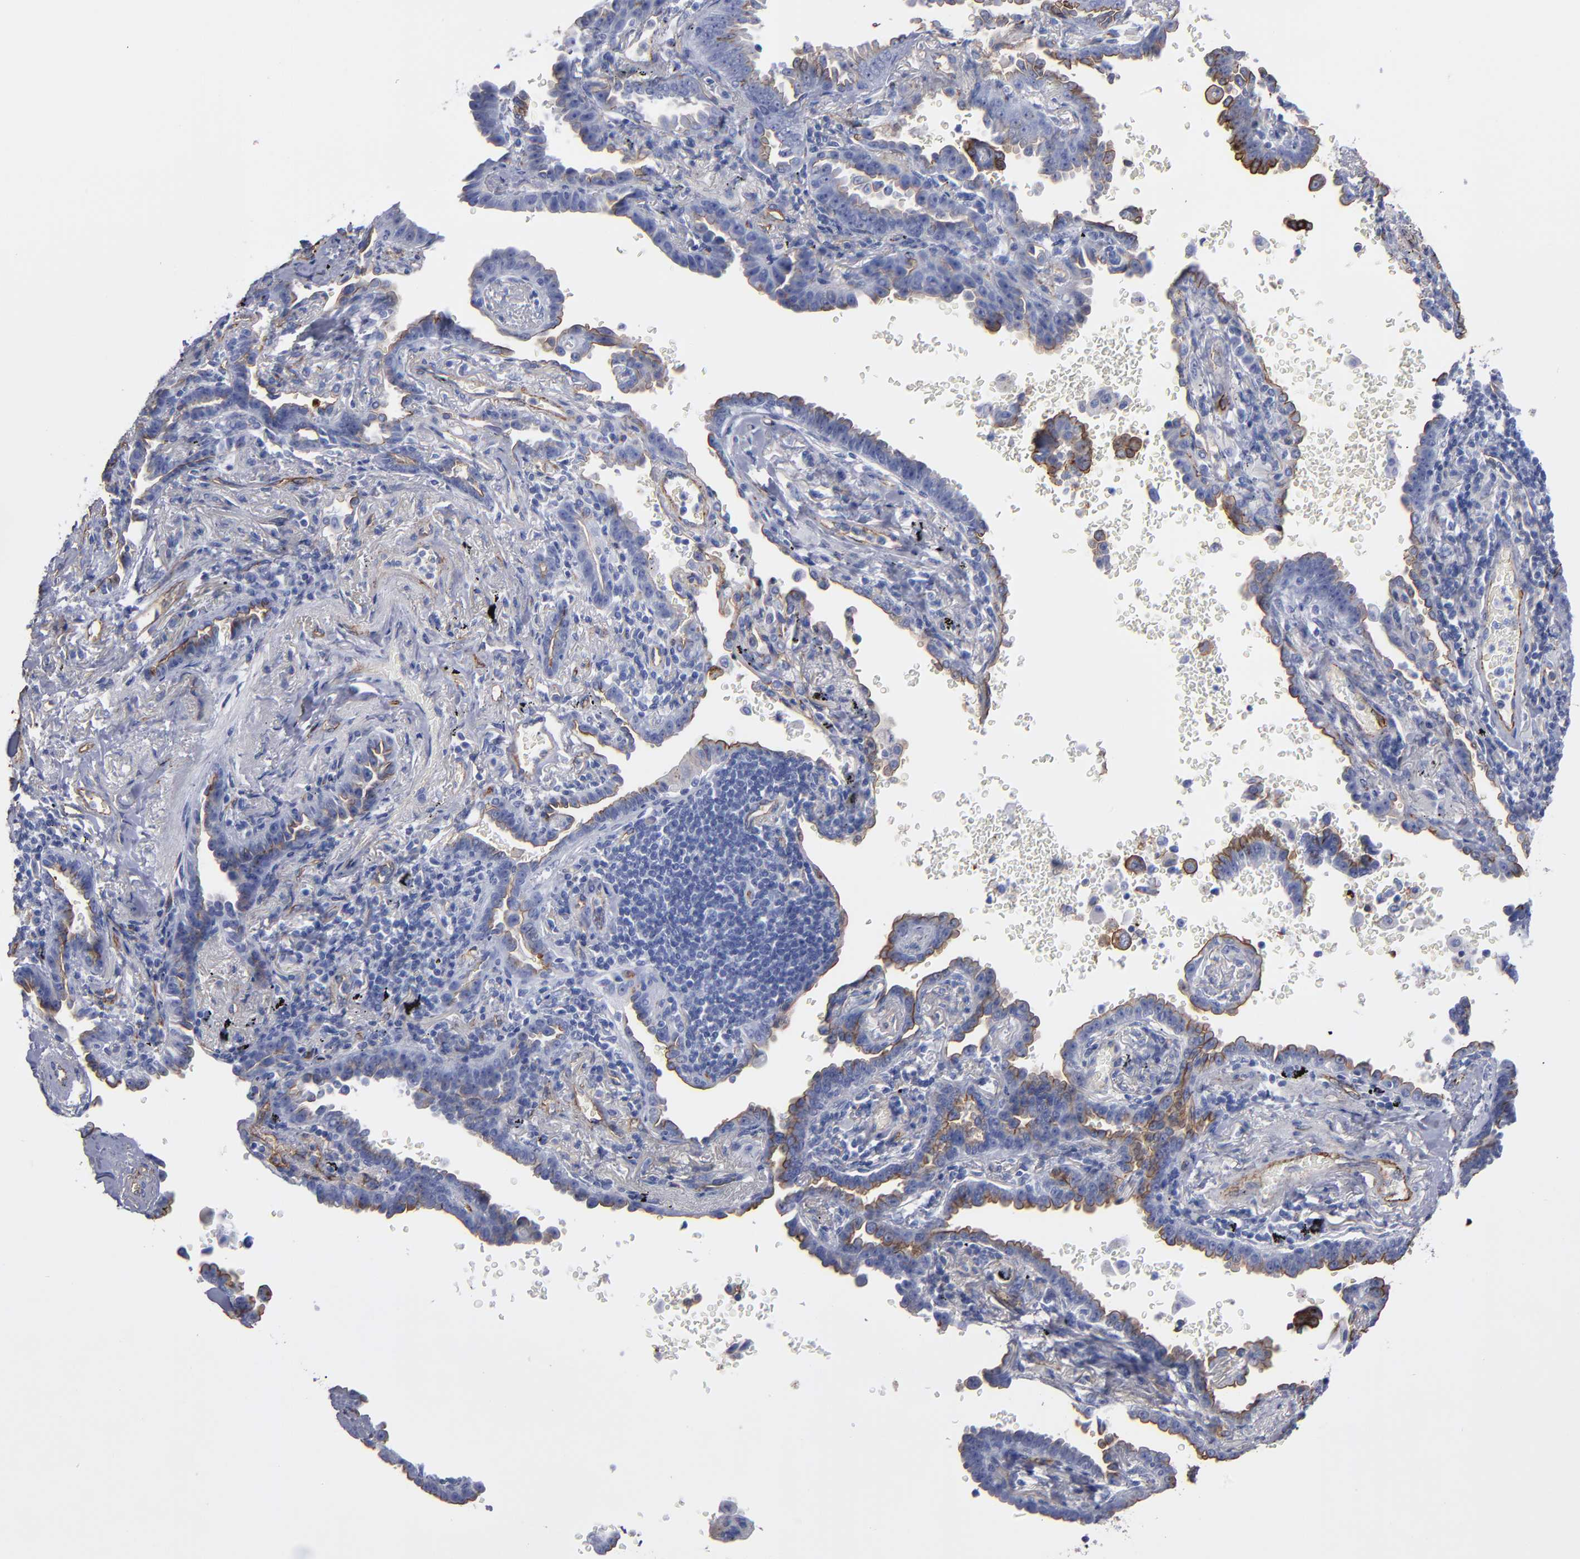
{"staining": {"intensity": "moderate", "quantity": "<25%", "location": "cytoplasmic/membranous"}, "tissue": "lung cancer", "cell_type": "Tumor cells", "image_type": "cancer", "snomed": [{"axis": "morphology", "description": "Adenocarcinoma, NOS"}, {"axis": "topography", "description": "Lung"}], "caption": "Immunohistochemistry (IHC) histopathology image of neoplastic tissue: adenocarcinoma (lung) stained using immunohistochemistry exhibits low levels of moderate protein expression localized specifically in the cytoplasmic/membranous of tumor cells, appearing as a cytoplasmic/membranous brown color.", "gene": "TM4SF1", "patient": {"sex": "female", "age": 64}}